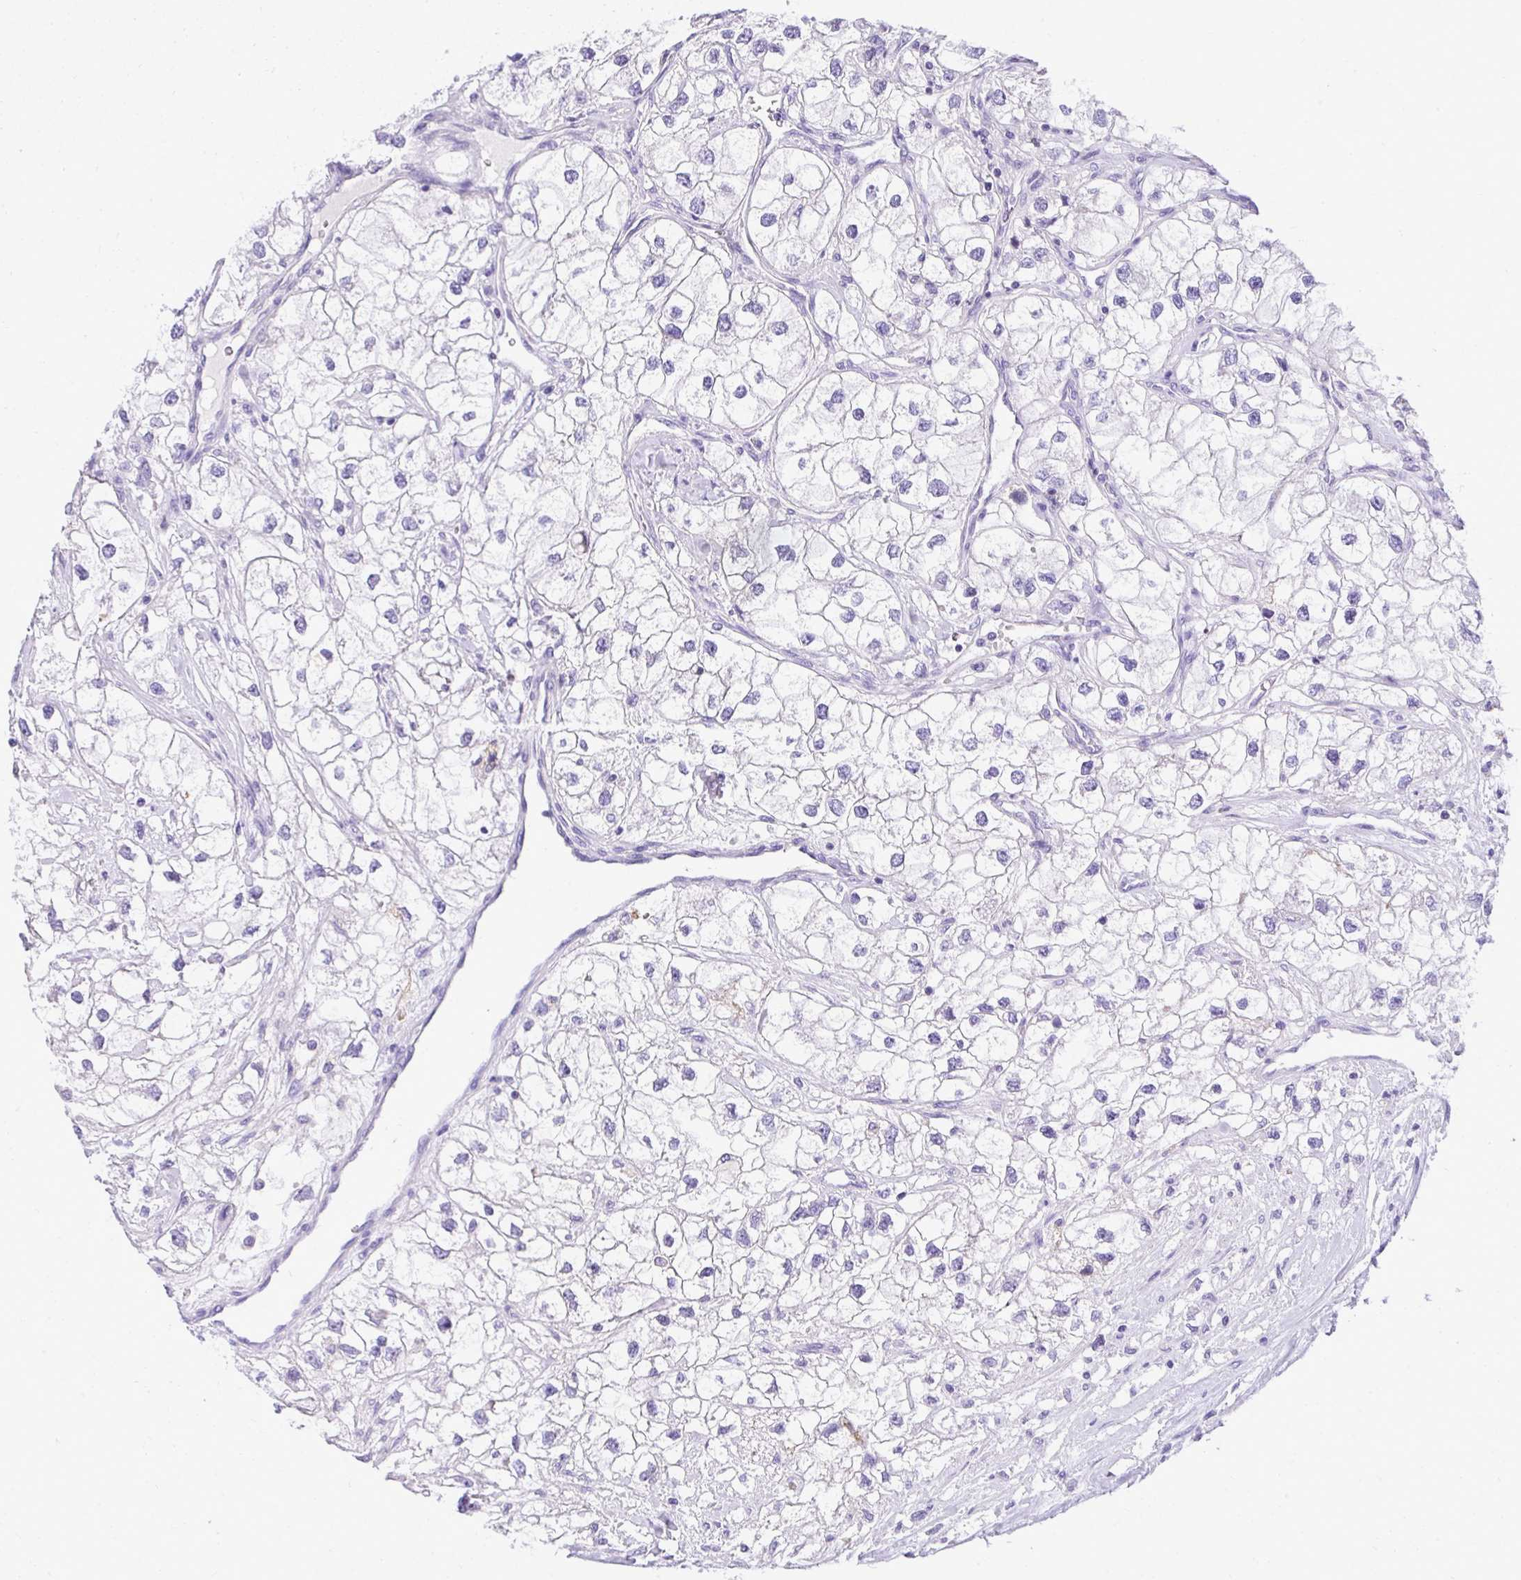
{"staining": {"intensity": "negative", "quantity": "none", "location": "none"}, "tissue": "renal cancer", "cell_type": "Tumor cells", "image_type": "cancer", "snomed": [{"axis": "morphology", "description": "Adenocarcinoma, NOS"}, {"axis": "topography", "description": "Kidney"}], "caption": "Tumor cells are negative for protein expression in human adenocarcinoma (renal).", "gene": "ST6GALNAC3", "patient": {"sex": "male", "age": 59}}